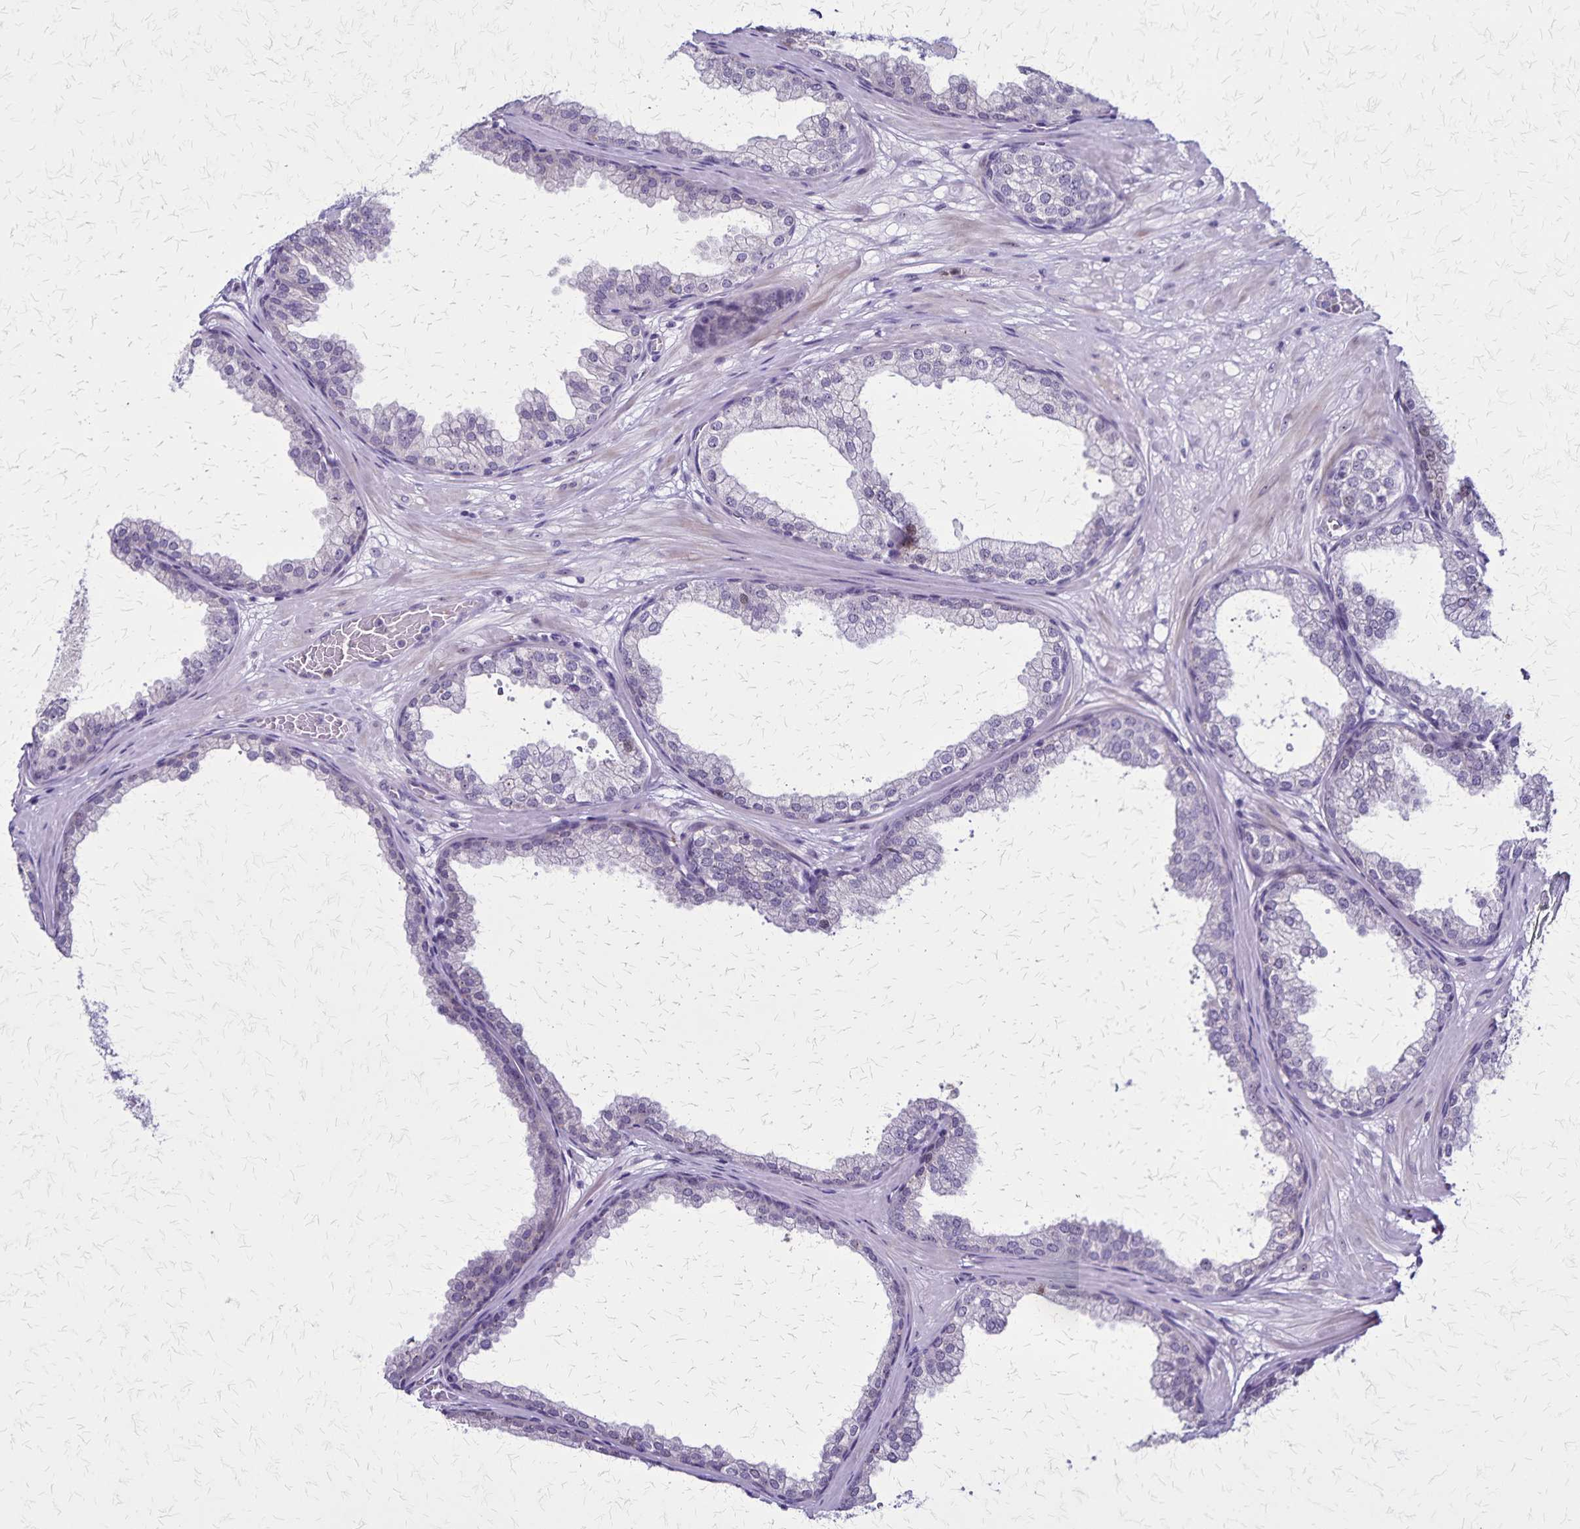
{"staining": {"intensity": "negative", "quantity": "none", "location": "none"}, "tissue": "prostate", "cell_type": "Glandular cells", "image_type": "normal", "snomed": [{"axis": "morphology", "description": "Normal tissue, NOS"}, {"axis": "topography", "description": "Prostate"}], "caption": "Normal prostate was stained to show a protein in brown. There is no significant expression in glandular cells. (Stains: DAB (3,3'-diaminobenzidine) immunohistochemistry (IHC) with hematoxylin counter stain, Microscopy: brightfield microscopy at high magnification).", "gene": "OR51B5", "patient": {"sex": "male", "age": 37}}